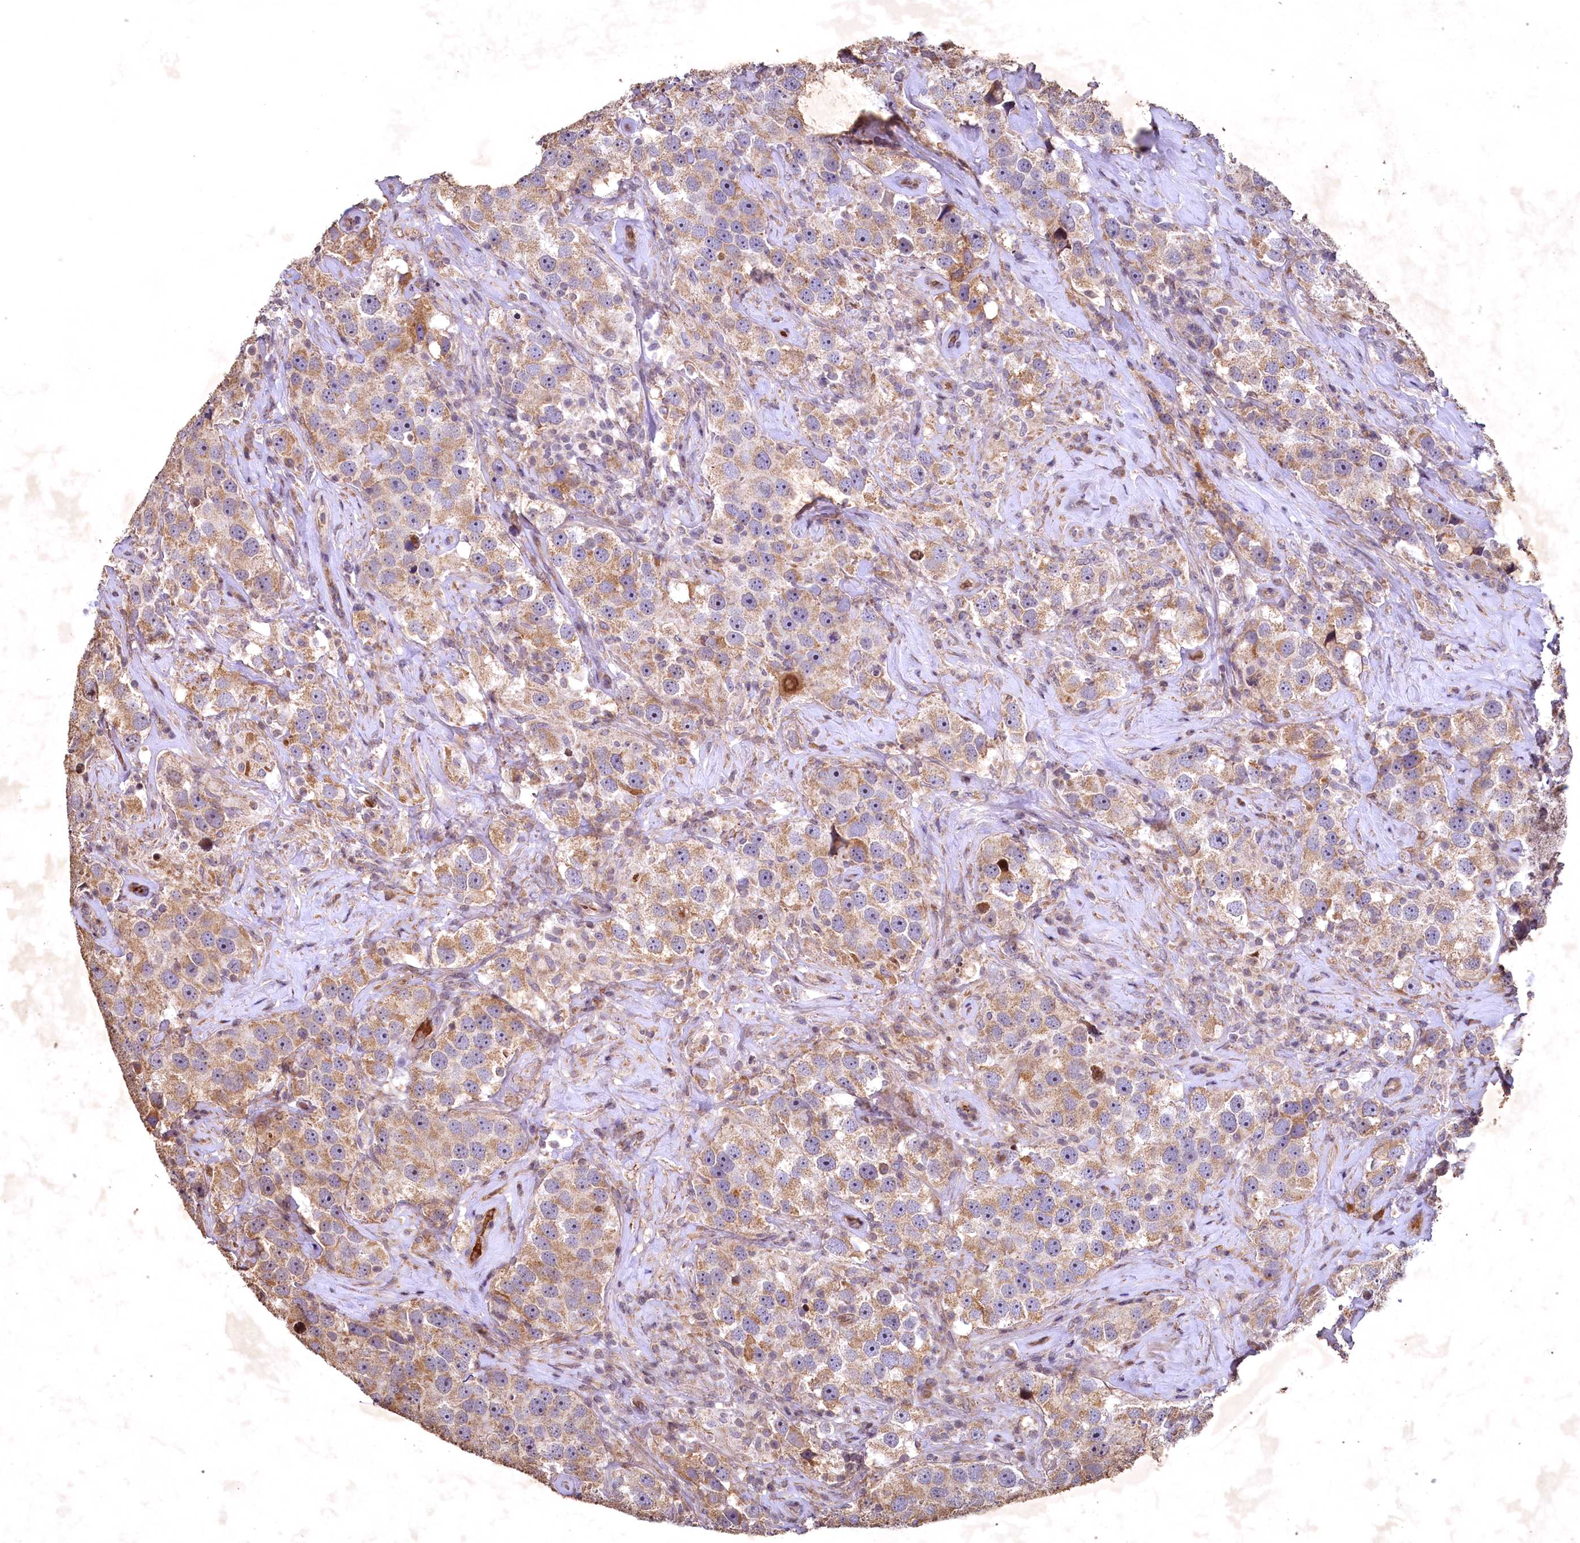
{"staining": {"intensity": "moderate", "quantity": ">75%", "location": "cytoplasmic/membranous"}, "tissue": "testis cancer", "cell_type": "Tumor cells", "image_type": "cancer", "snomed": [{"axis": "morphology", "description": "Seminoma, NOS"}, {"axis": "topography", "description": "Testis"}], "caption": "Protein staining exhibits moderate cytoplasmic/membranous positivity in about >75% of tumor cells in seminoma (testis). The staining was performed using DAB (3,3'-diaminobenzidine), with brown indicating positive protein expression. Nuclei are stained blue with hematoxylin.", "gene": "SPTA1", "patient": {"sex": "male", "age": 49}}